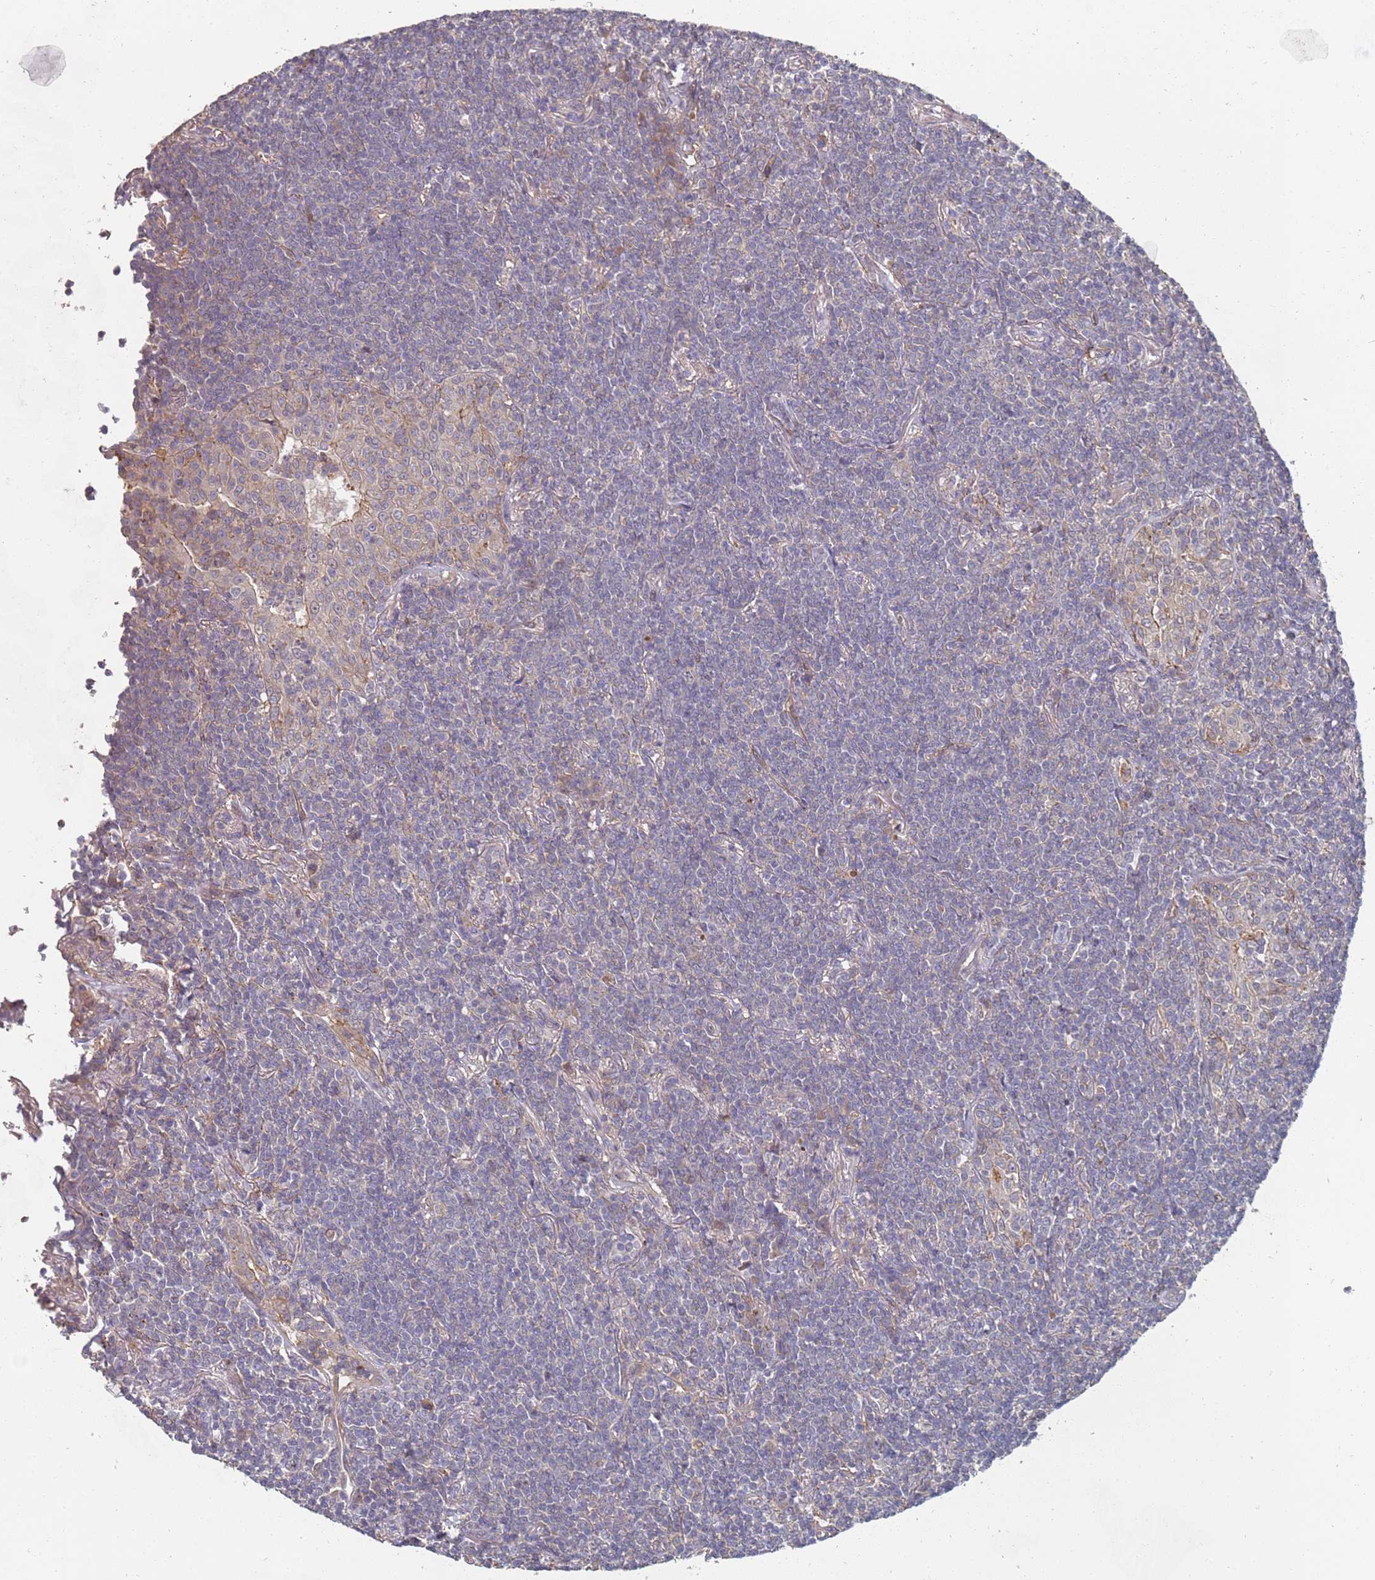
{"staining": {"intensity": "negative", "quantity": "none", "location": "none"}, "tissue": "lymphoma", "cell_type": "Tumor cells", "image_type": "cancer", "snomed": [{"axis": "morphology", "description": "Malignant lymphoma, non-Hodgkin's type, Low grade"}, {"axis": "topography", "description": "Lung"}], "caption": "DAB (3,3'-diaminobenzidine) immunohistochemical staining of lymphoma displays no significant expression in tumor cells.", "gene": "ABCB6", "patient": {"sex": "female", "age": 71}}